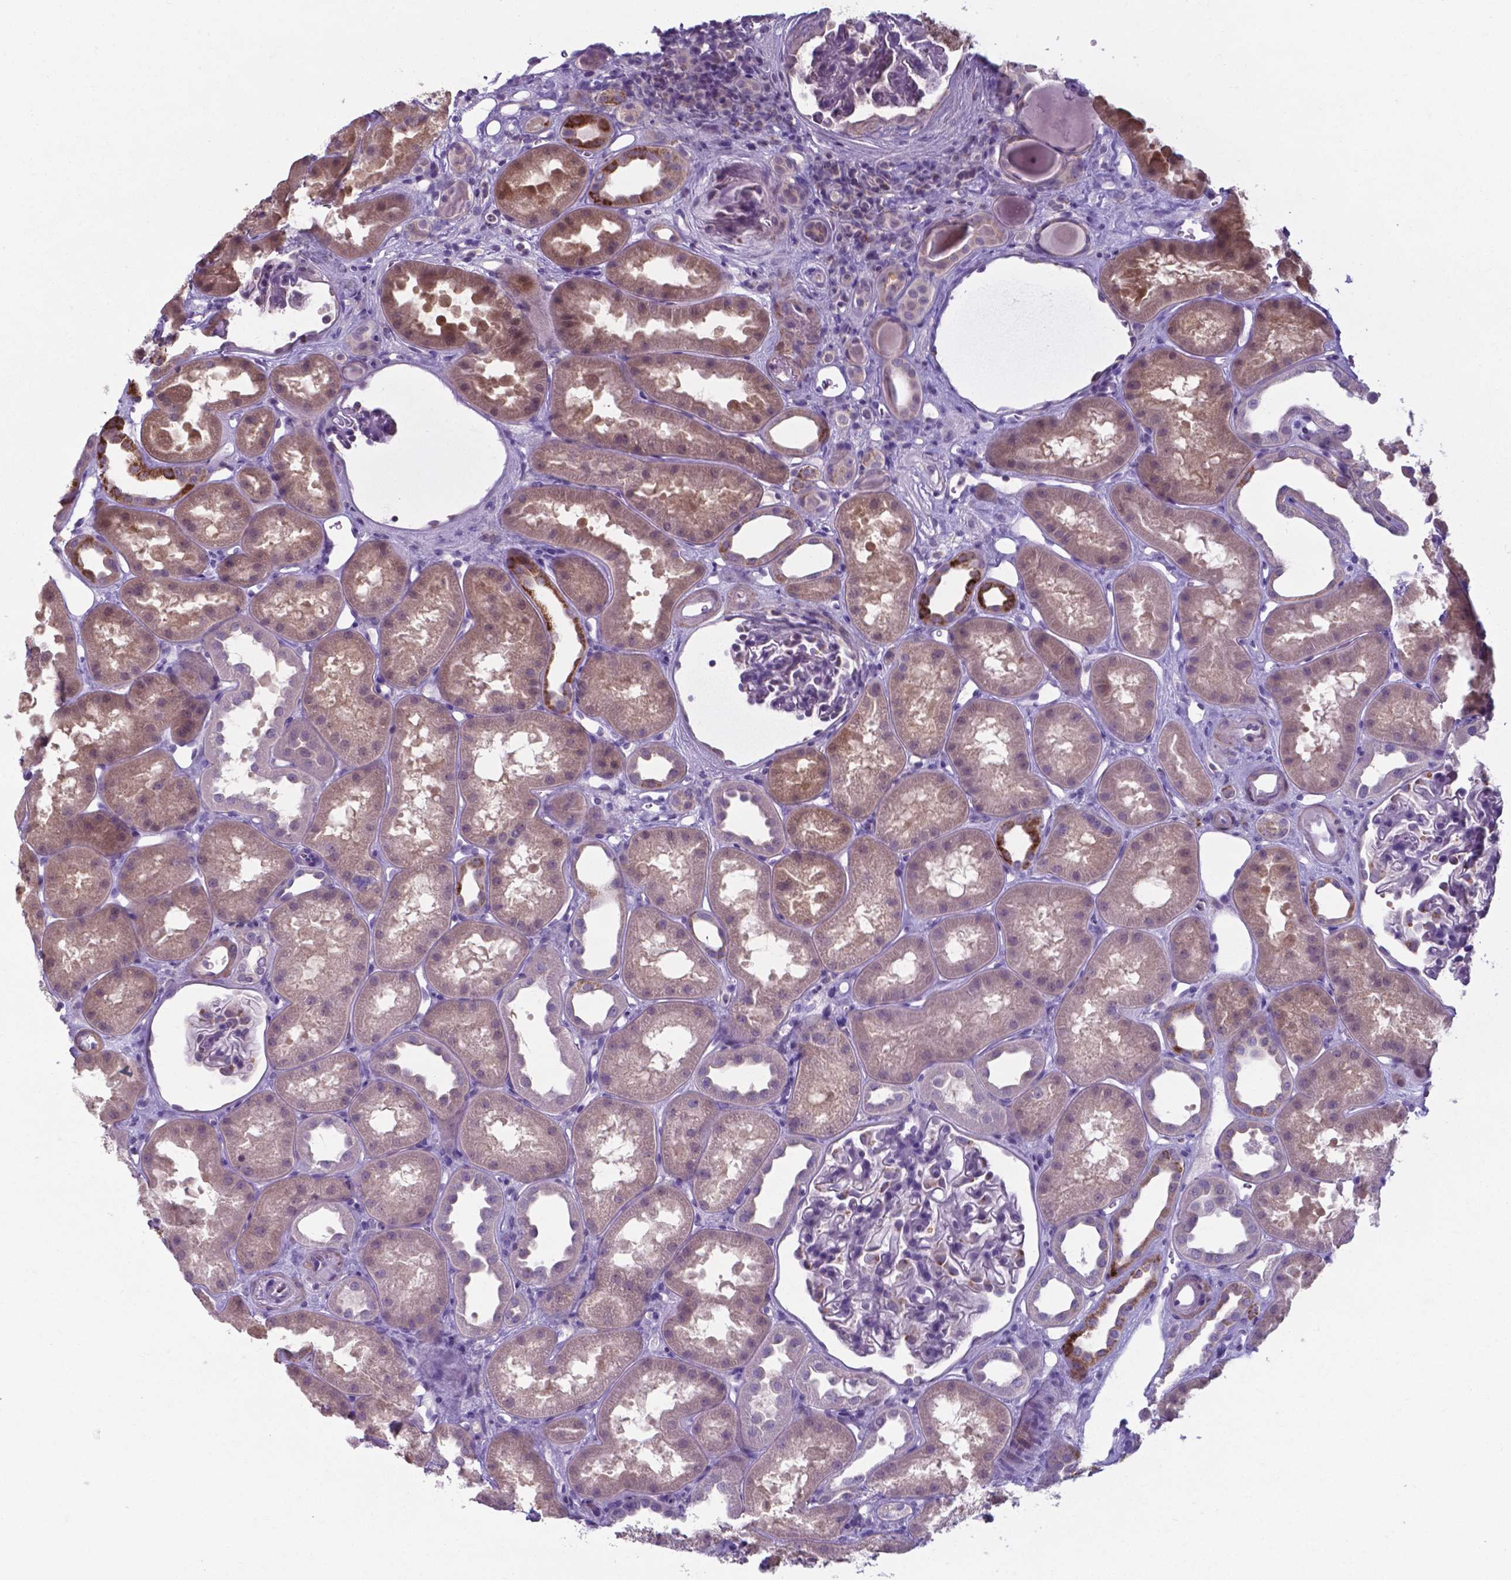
{"staining": {"intensity": "negative", "quantity": "none", "location": "none"}, "tissue": "kidney", "cell_type": "Cells in glomeruli", "image_type": "normal", "snomed": [{"axis": "morphology", "description": "Normal tissue, NOS"}, {"axis": "topography", "description": "Kidney"}], "caption": "IHC photomicrograph of normal kidney: kidney stained with DAB exhibits no significant protein positivity in cells in glomeruli.", "gene": "AP5B1", "patient": {"sex": "male", "age": 61}}